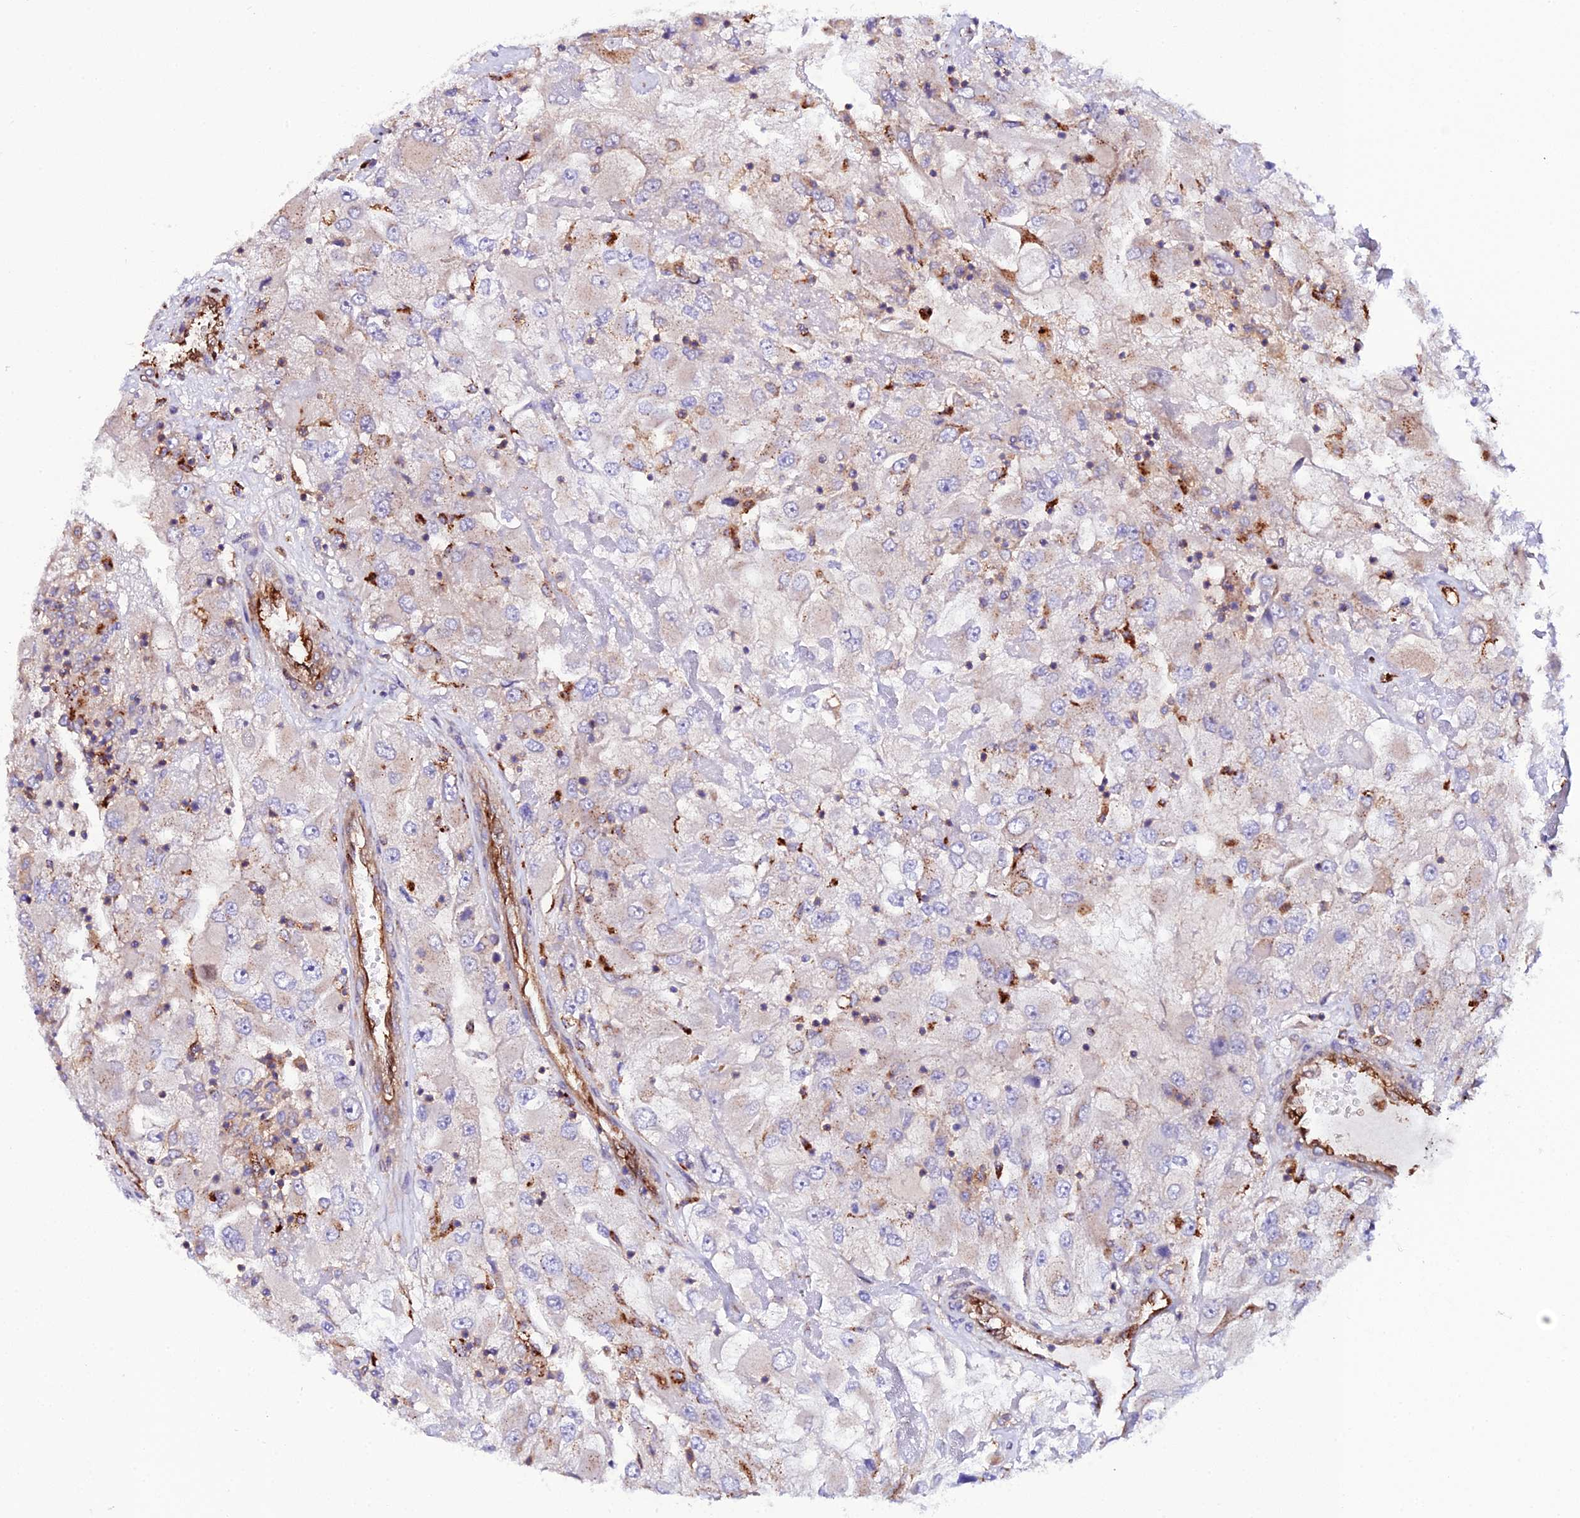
{"staining": {"intensity": "weak", "quantity": "<25%", "location": "cytoplasmic/membranous"}, "tissue": "renal cancer", "cell_type": "Tumor cells", "image_type": "cancer", "snomed": [{"axis": "morphology", "description": "Adenocarcinoma, NOS"}, {"axis": "topography", "description": "Kidney"}], "caption": "DAB (3,3'-diaminobenzidine) immunohistochemical staining of human renal cancer reveals no significant staining in tumor cells. (Brightfield microscopy of DAB (3,3'-diaminobenzidine) immunohistochemistry at high magnification).", "gene": "TRPV2", "patient": {"sex": "female", "age": 52}}